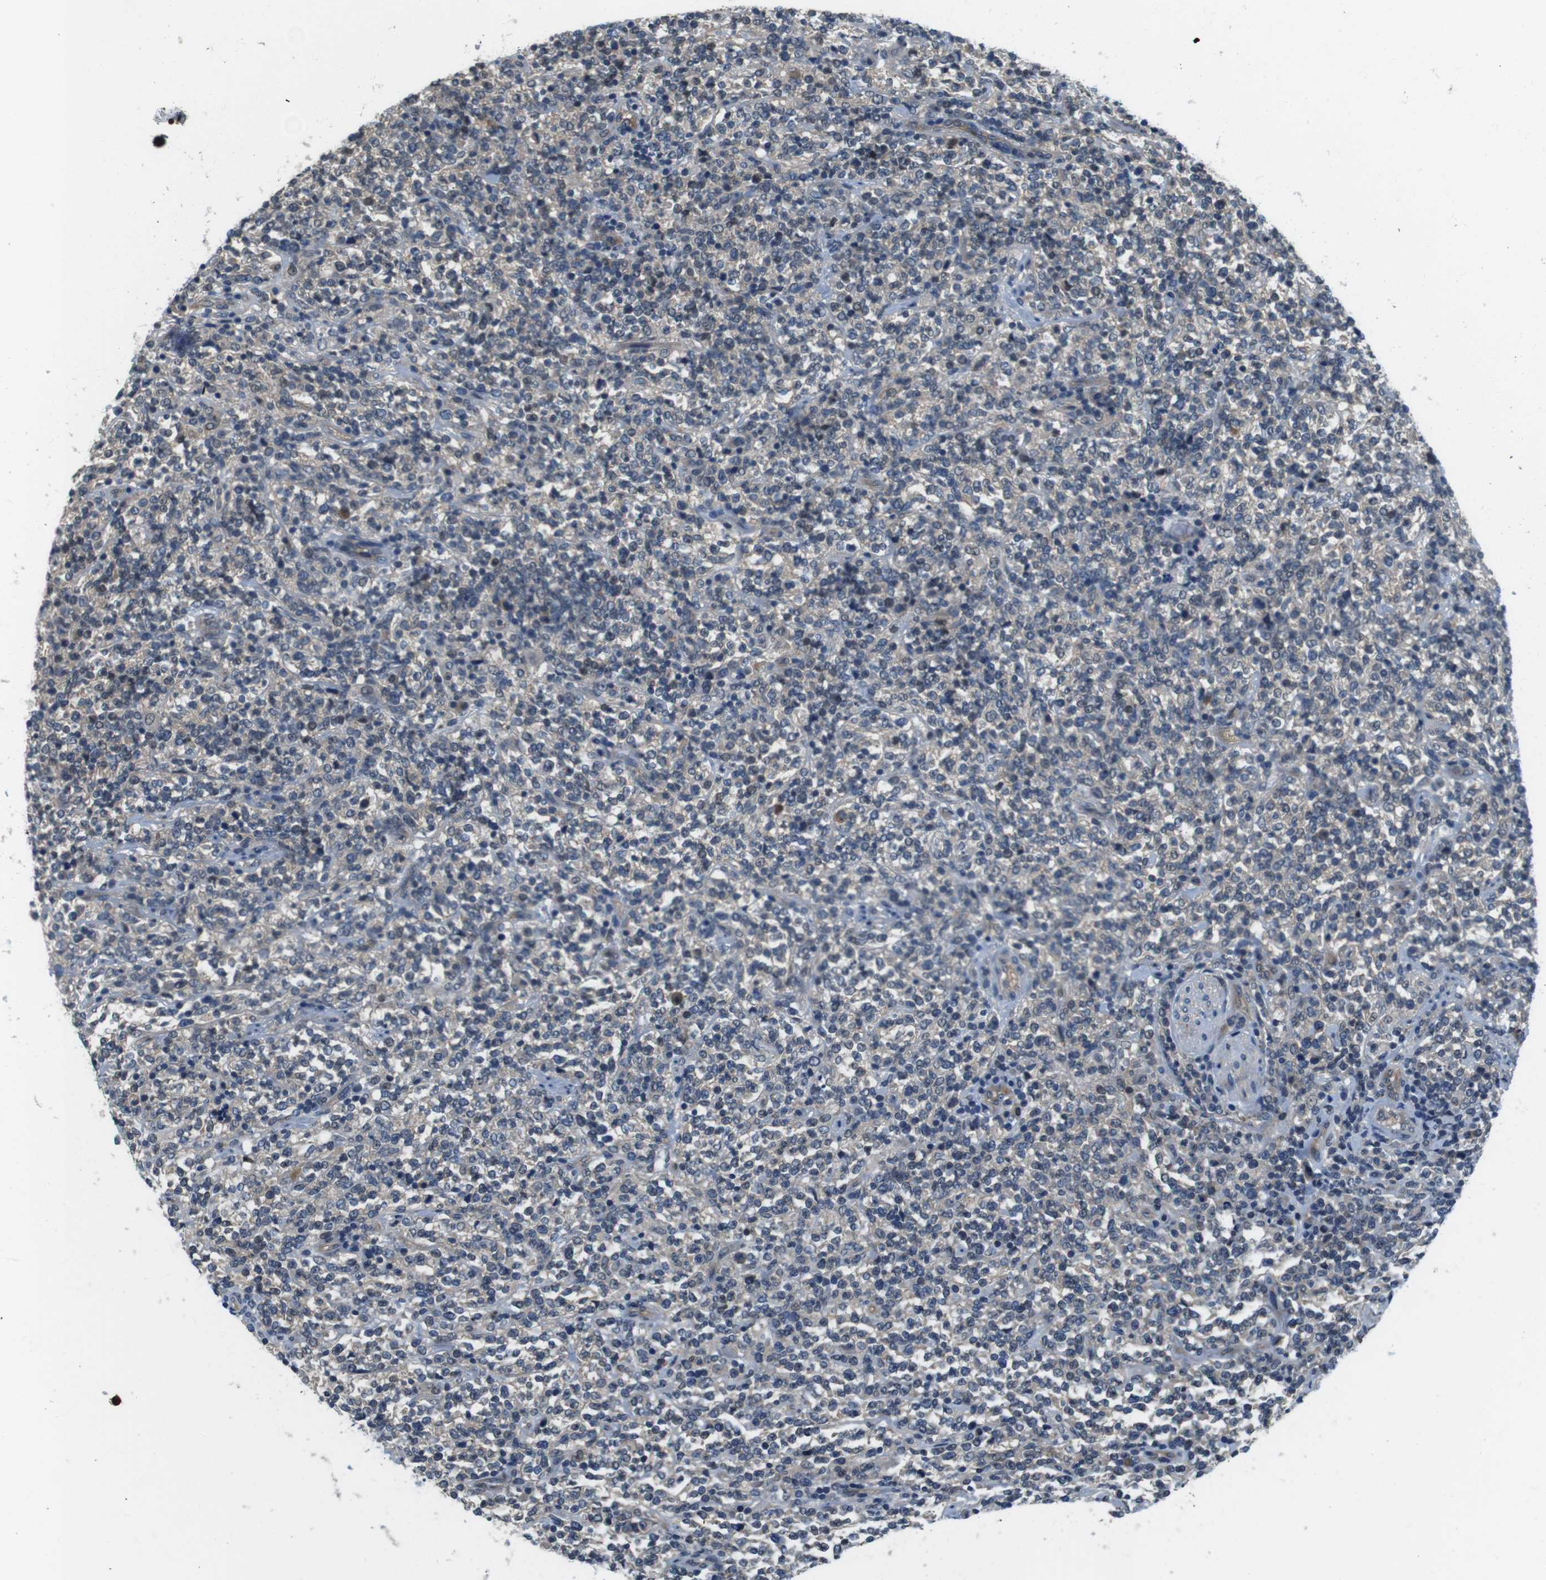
{"staining": {"intensity": "negative", "quantity": "none", "location": "none"}, "tissue": "lymphoma", "cell_type": "Tumor cells", "image_type": "cancer", "snomed": [{"axis": "morphology", "description": "Malignant lymphoma, non-Hodgkin's type, High grade"}, {"axis": "topography", "description": "Soft tissue"}], "caption": "This is an IHC image of high-grade malignant lymphoma, non-Hodgkin's type. There is no expression in tumor cells.", "gene": "CD163L1", "patient": {"sex": "male", "age": 18}}